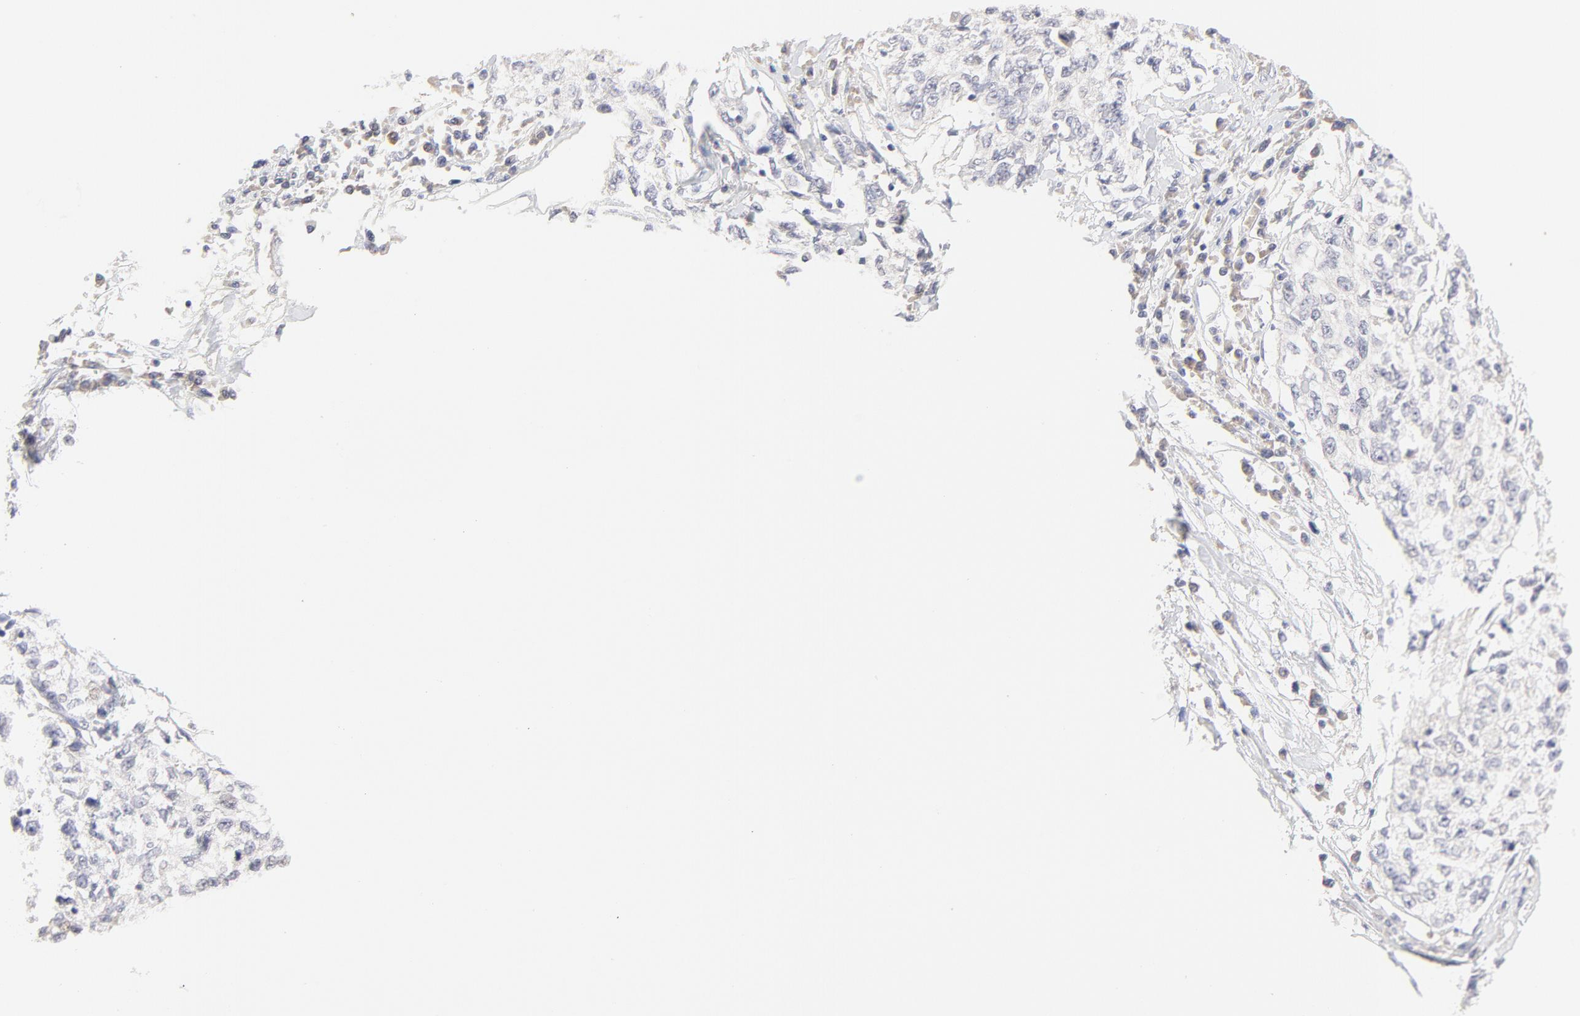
{"staining": {"intensity": "negative", "quantity": "none", "location": "none"}, "tissue": "cervical cancer", "cell_type": "Tumor cells", "image_type": "cancer", "snomed": [{"axis": "morphology", "description": "Normal tissue, NOS"}, {"axis": "morphology", "description": "Squamous cell carcinoma, NOS"}, {"axis": "topography", "description": "Cervix"}], "caption": "Cervical cancer (squamous cell carcinoma) was stained to show a protein in brown. There is no significant expression in tumor cells.", "gene": "NKX2-2", "patient": {"sex": "female", "age": 45}}